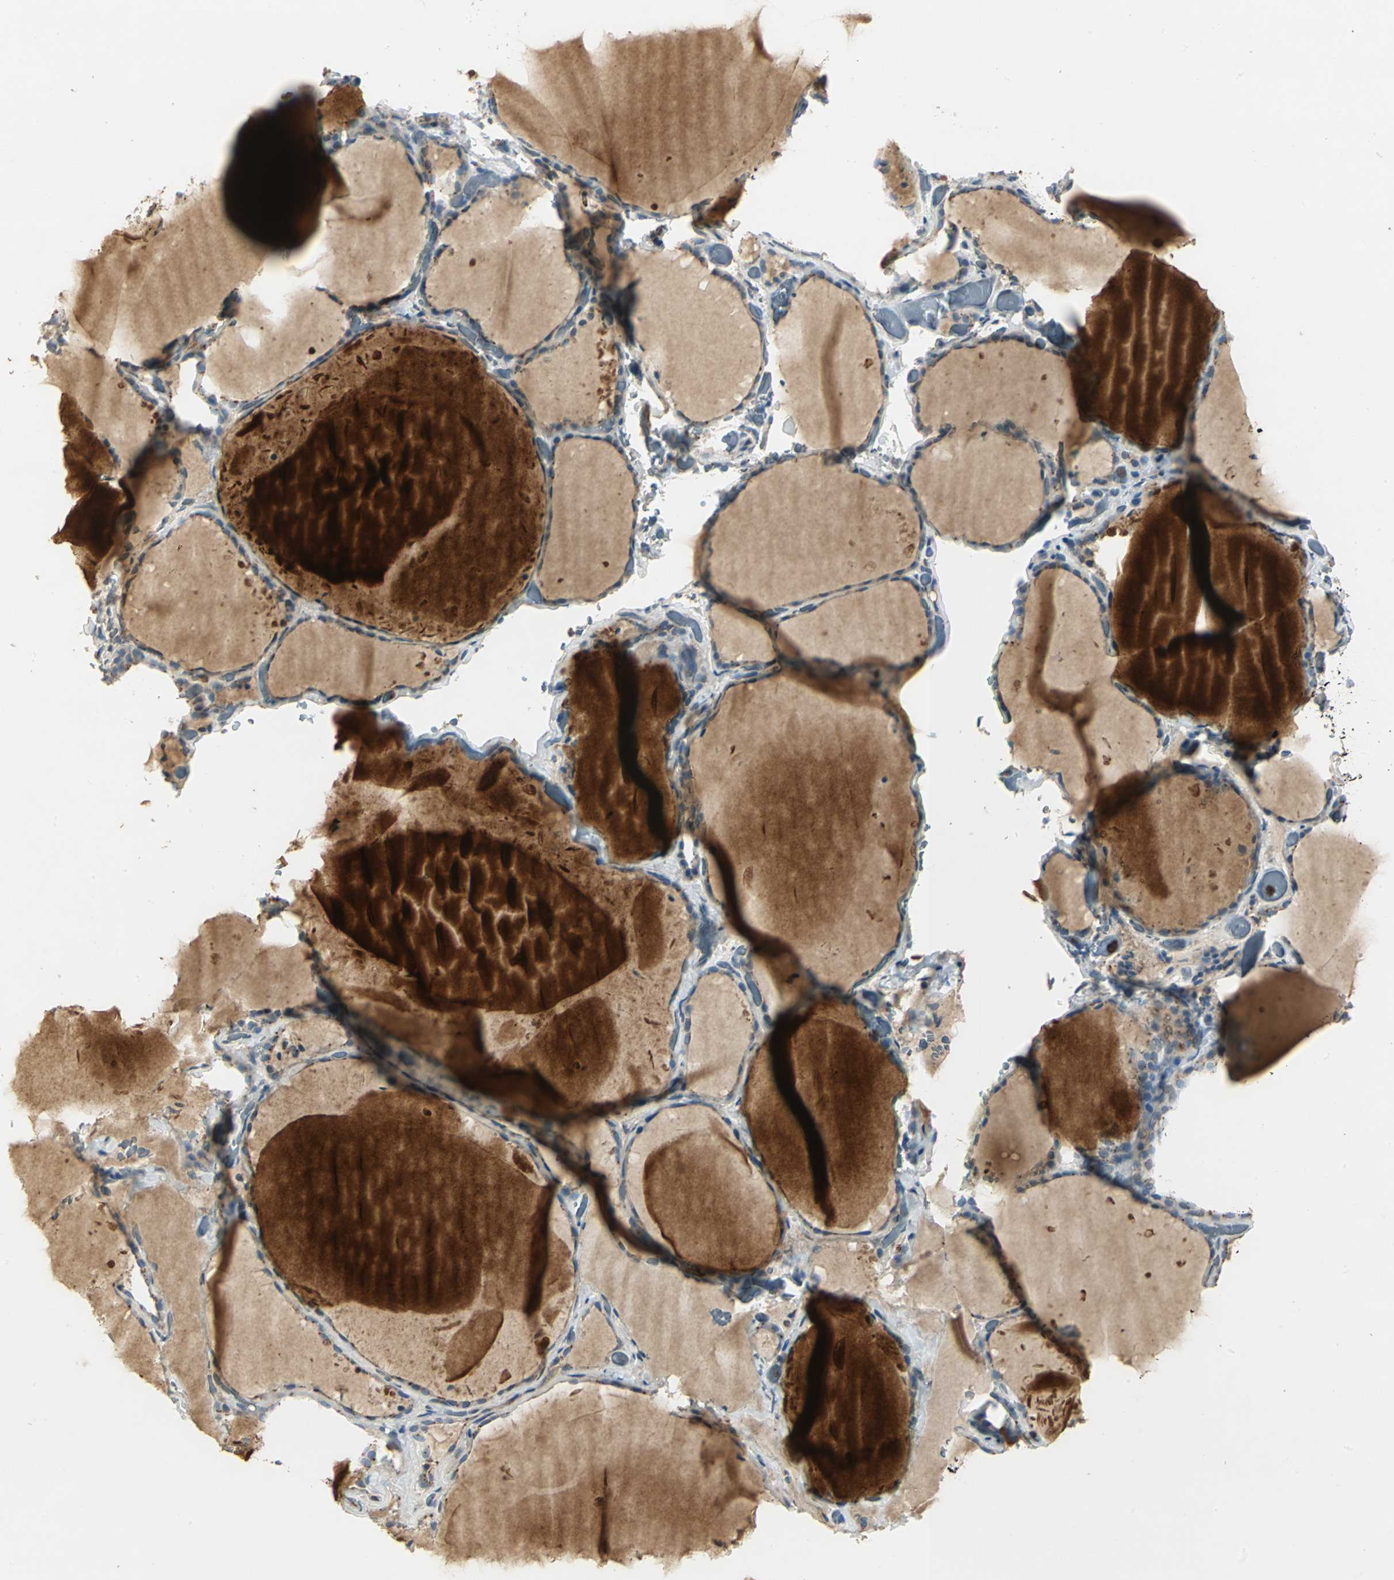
{"staining": {"intensity": "moderate", "quantity": "<25%", "location": "cytoplasmic/membranous"}, "tissue": "thyroid gland", "cell_type": "Glandular cells", "image_type": "normal", "snomed": [{"axis": "morphology", "description": "Normal tissue, NOS"}, {"axis": "topography", "description": "Thyroid gland"}], "caption": "An immunohistochemistry micrograph of benign tissue is shown. Protein staining in brown labels moderate cytoplasmic/membranous positivity in thyroid gland within glandular cells. (Stains: DAB in brown, nuclei in blue, Microscopy: brightfield microscopy at high magnification).", "gene": "TM9SF2", "patient": {"sex": "female", "age": 22}}